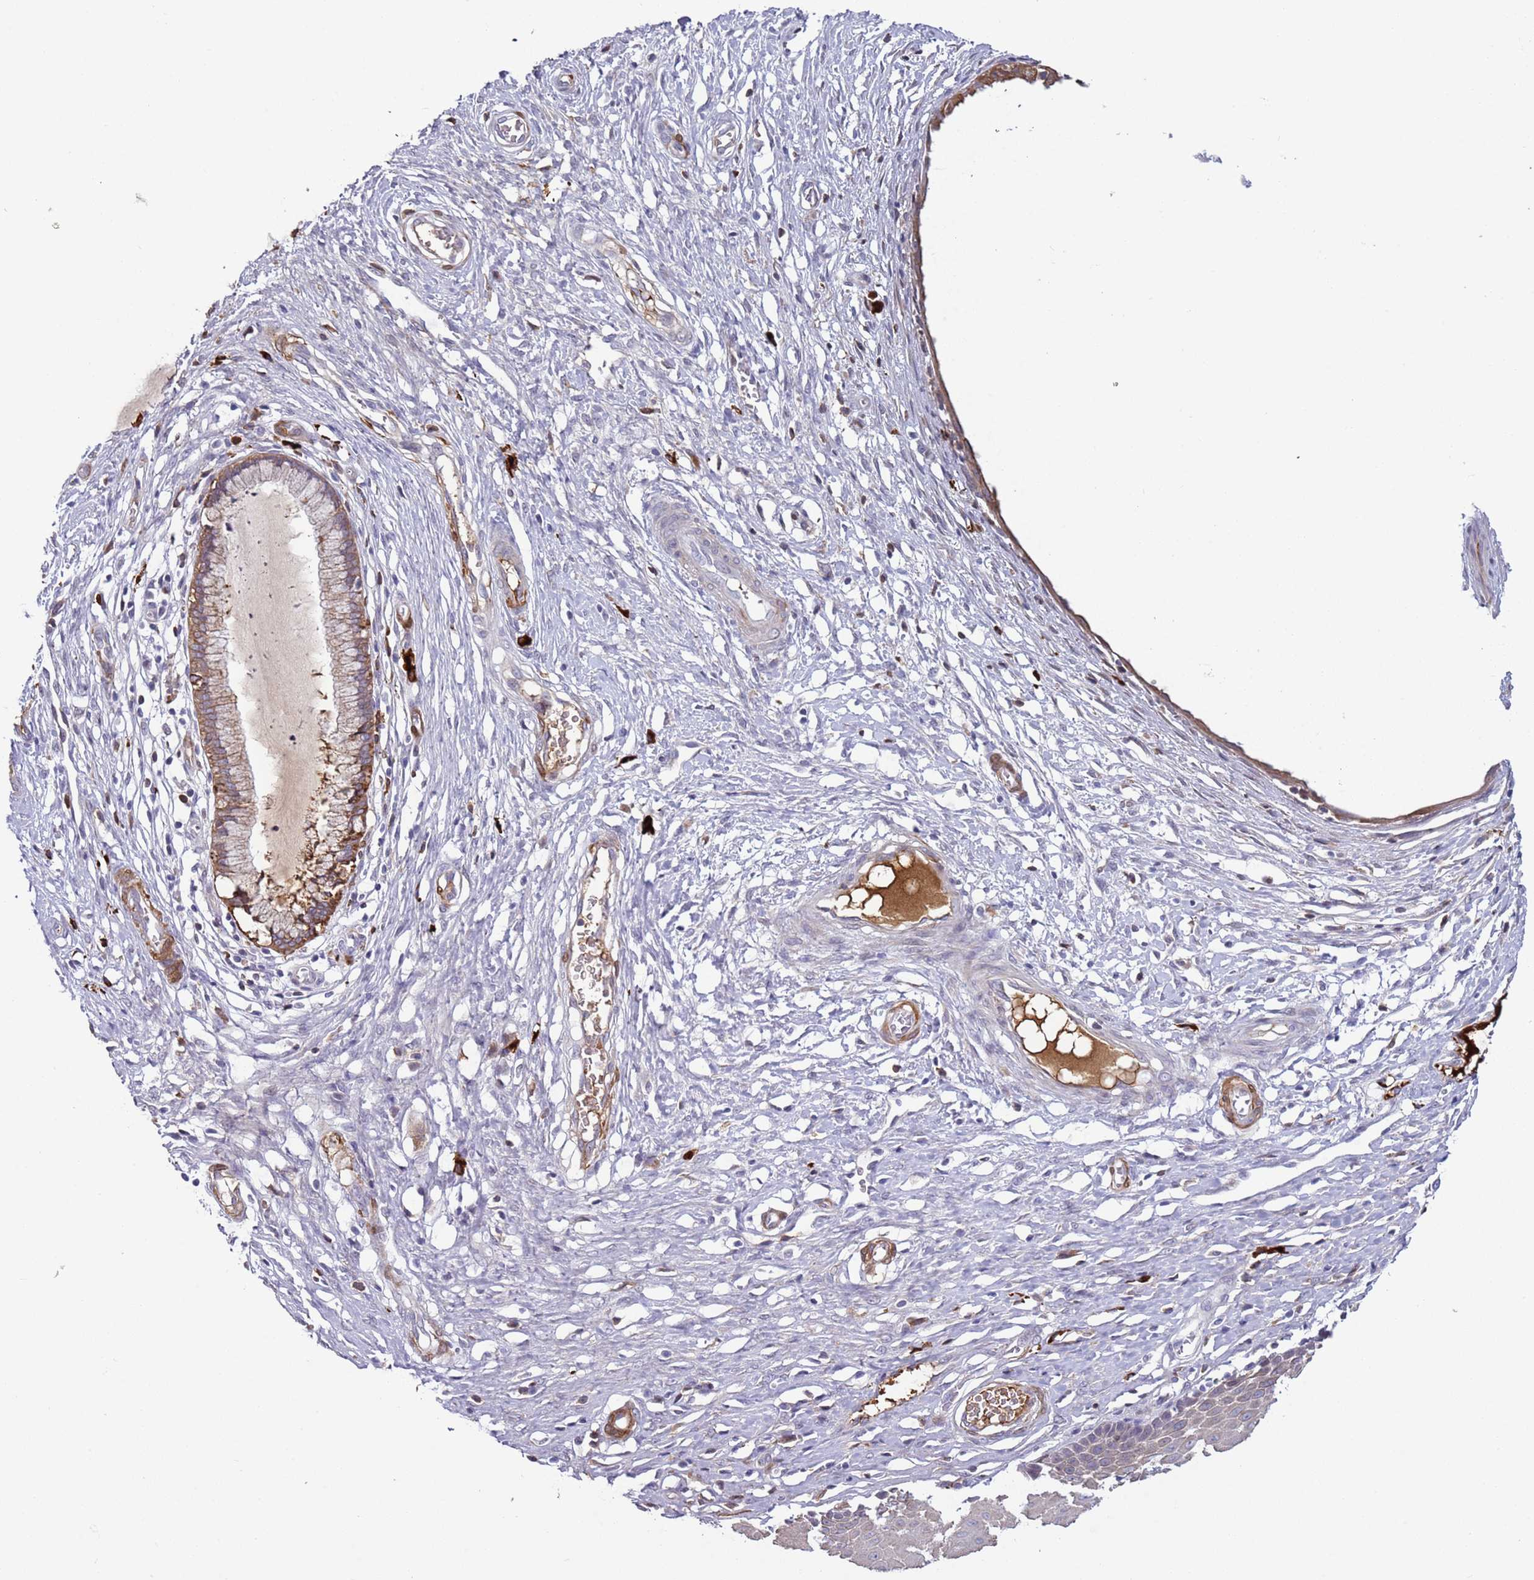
{"staining": {"intensity": "moderate", "quantity": ">75%", "location": "cytoplasmic/membranous"}, "tissue": "cervix", "cell_type": "Glandular cells", "image_type": "normal", "snomed": [{"axis": "morphology", "description": "Normal tissue, NOS"}, {"axis": "topography", "description": "Cervix"}], "caption": "Immunohistochemistry (IHC) photomicrograph of normal cervix stained for a protein (brown), which exhibits medium levels of moderate cytoplasmic/membranous staining in approximately >75% of glandular cells.", "gene": "NPAP1", "patient": {"sex": "female", "age": 55}}